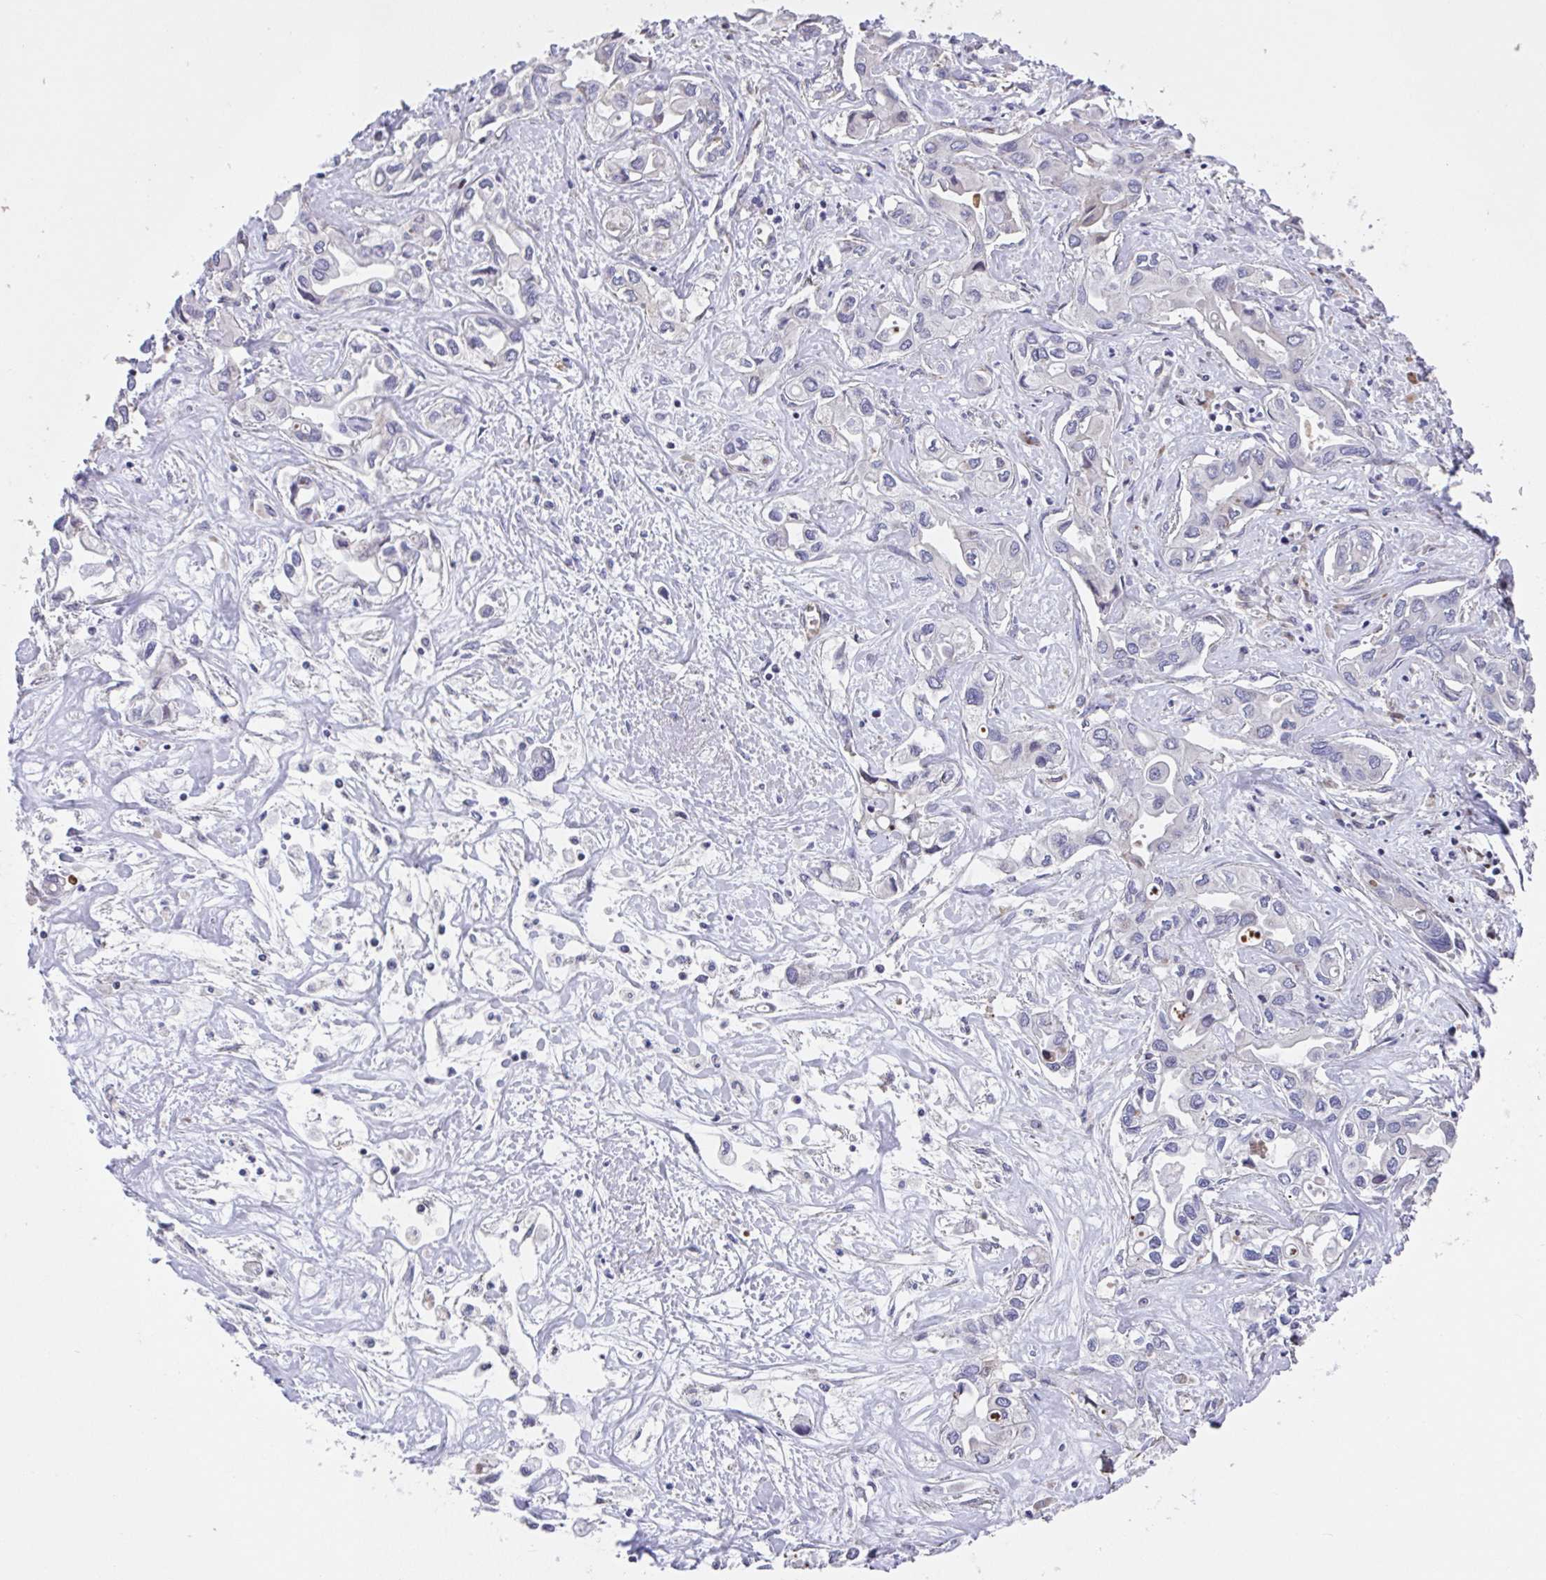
{"staining": {"intensity": "negative", "quantity": "none", "location": "none"}, "tissue": "liver cancer", "cell_type": "Tumor cells", "image_type": "cancer", "snomed": [{"axis": "morphology", "description": "Cholangiocarcinoma"}, {"axis": "topography", "description": "Liver"}], "caption": "The immunohistochemistry (IHC) micrograph has no significant expression in tumor cells of liver cancer tissue.", "gene": "RUNDC3B", "patient": {"sex": "female", "age": 64}}